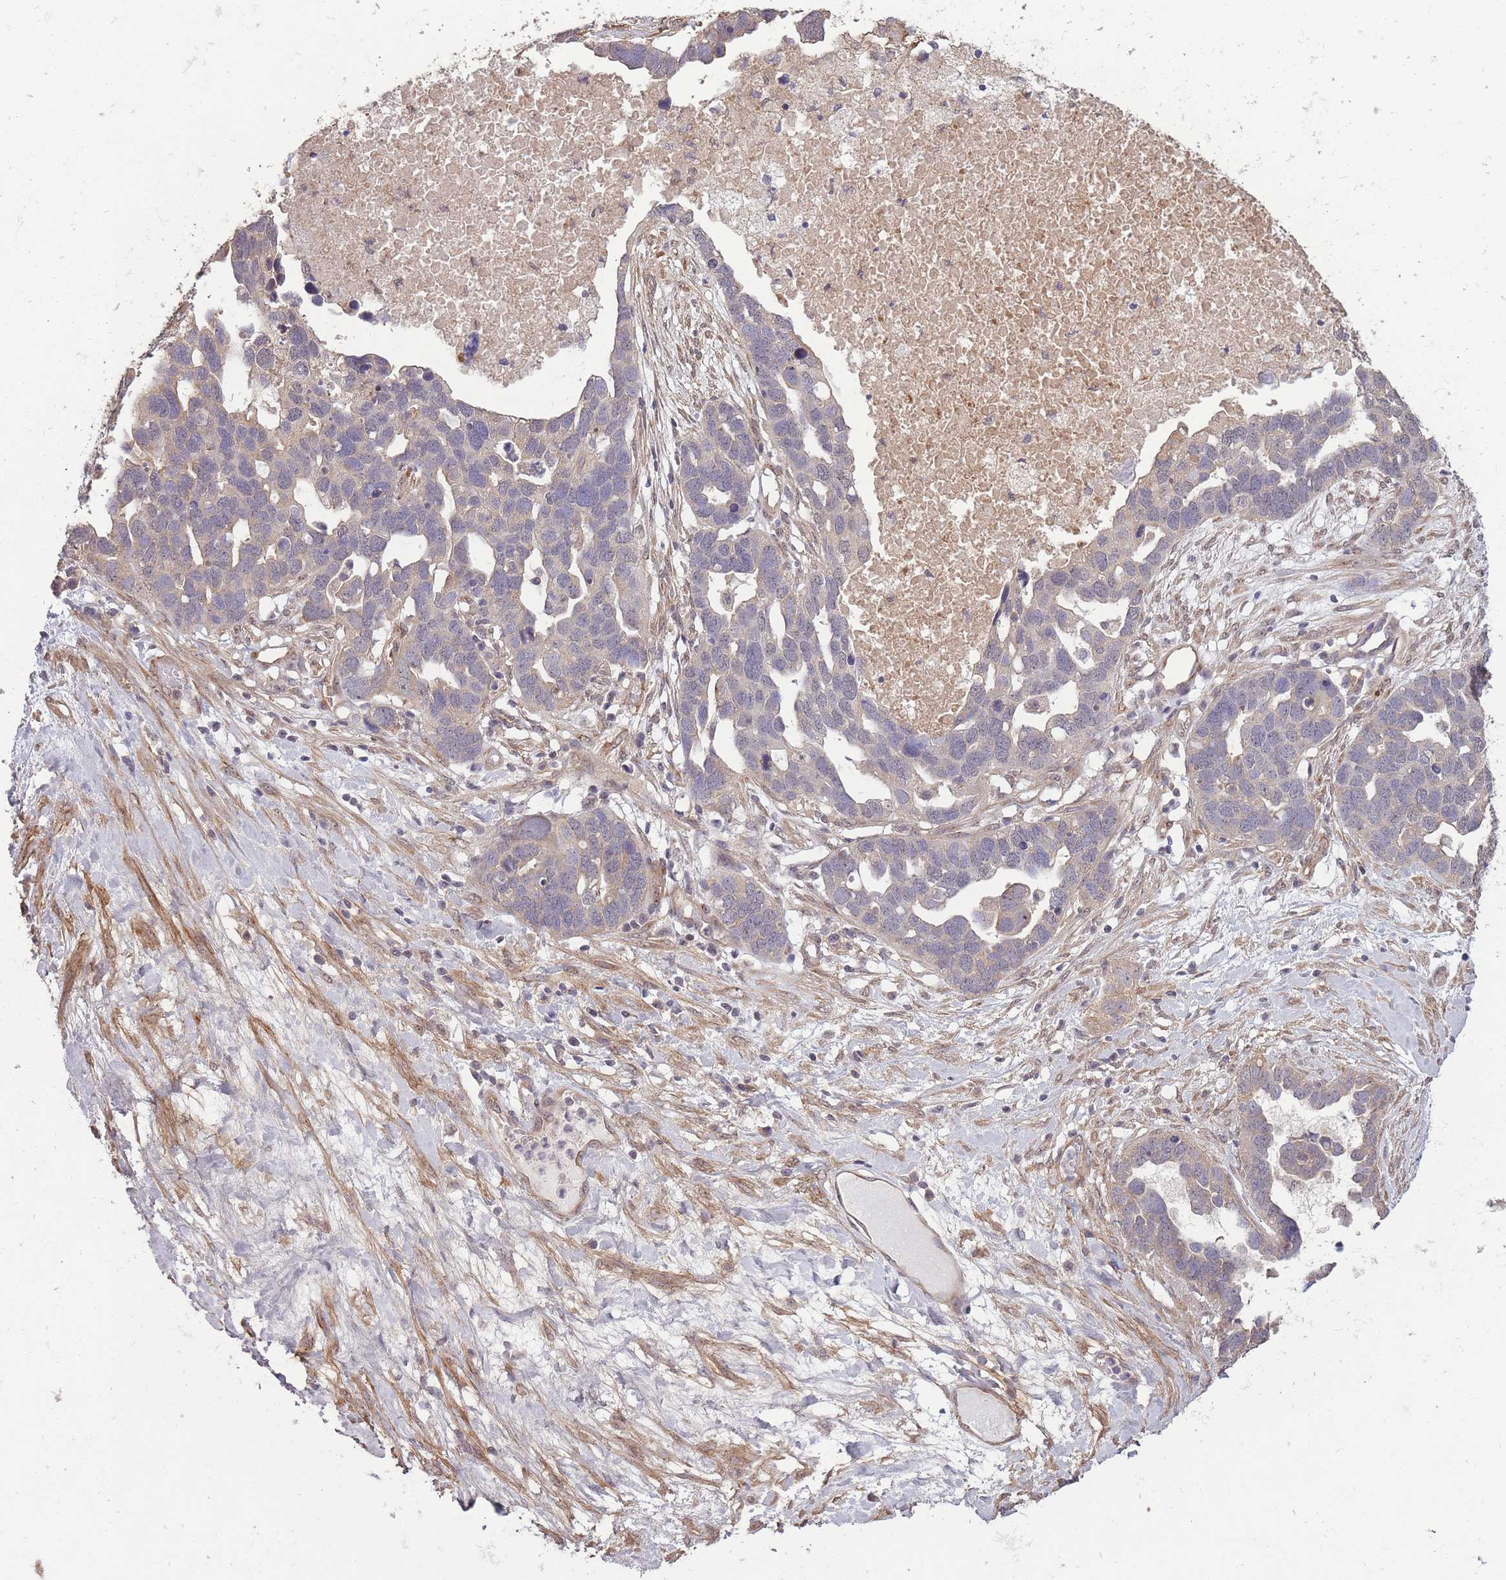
{"staining": {"intensity": "weak", "quantity": "<25%", "location": "cytoplasmic/membranous"}, "tissue": "ovarian cancer", "cell_type": "Tumor cells", "image_type": "cancer", "snomed": [{"axis": "morphology", "description": "Cystadenocarcinoma, serous, NOS"}, {"axis": "topography", "description": "Ovary"}], "caption": "IHC image of human serous cystadenocarcinoma (ovarian) stained for a protein (brown), which displays no positivity in tumor cells.", "gene": "DYNC1LI2", "patient": {"sex": "female", "age": 54}}